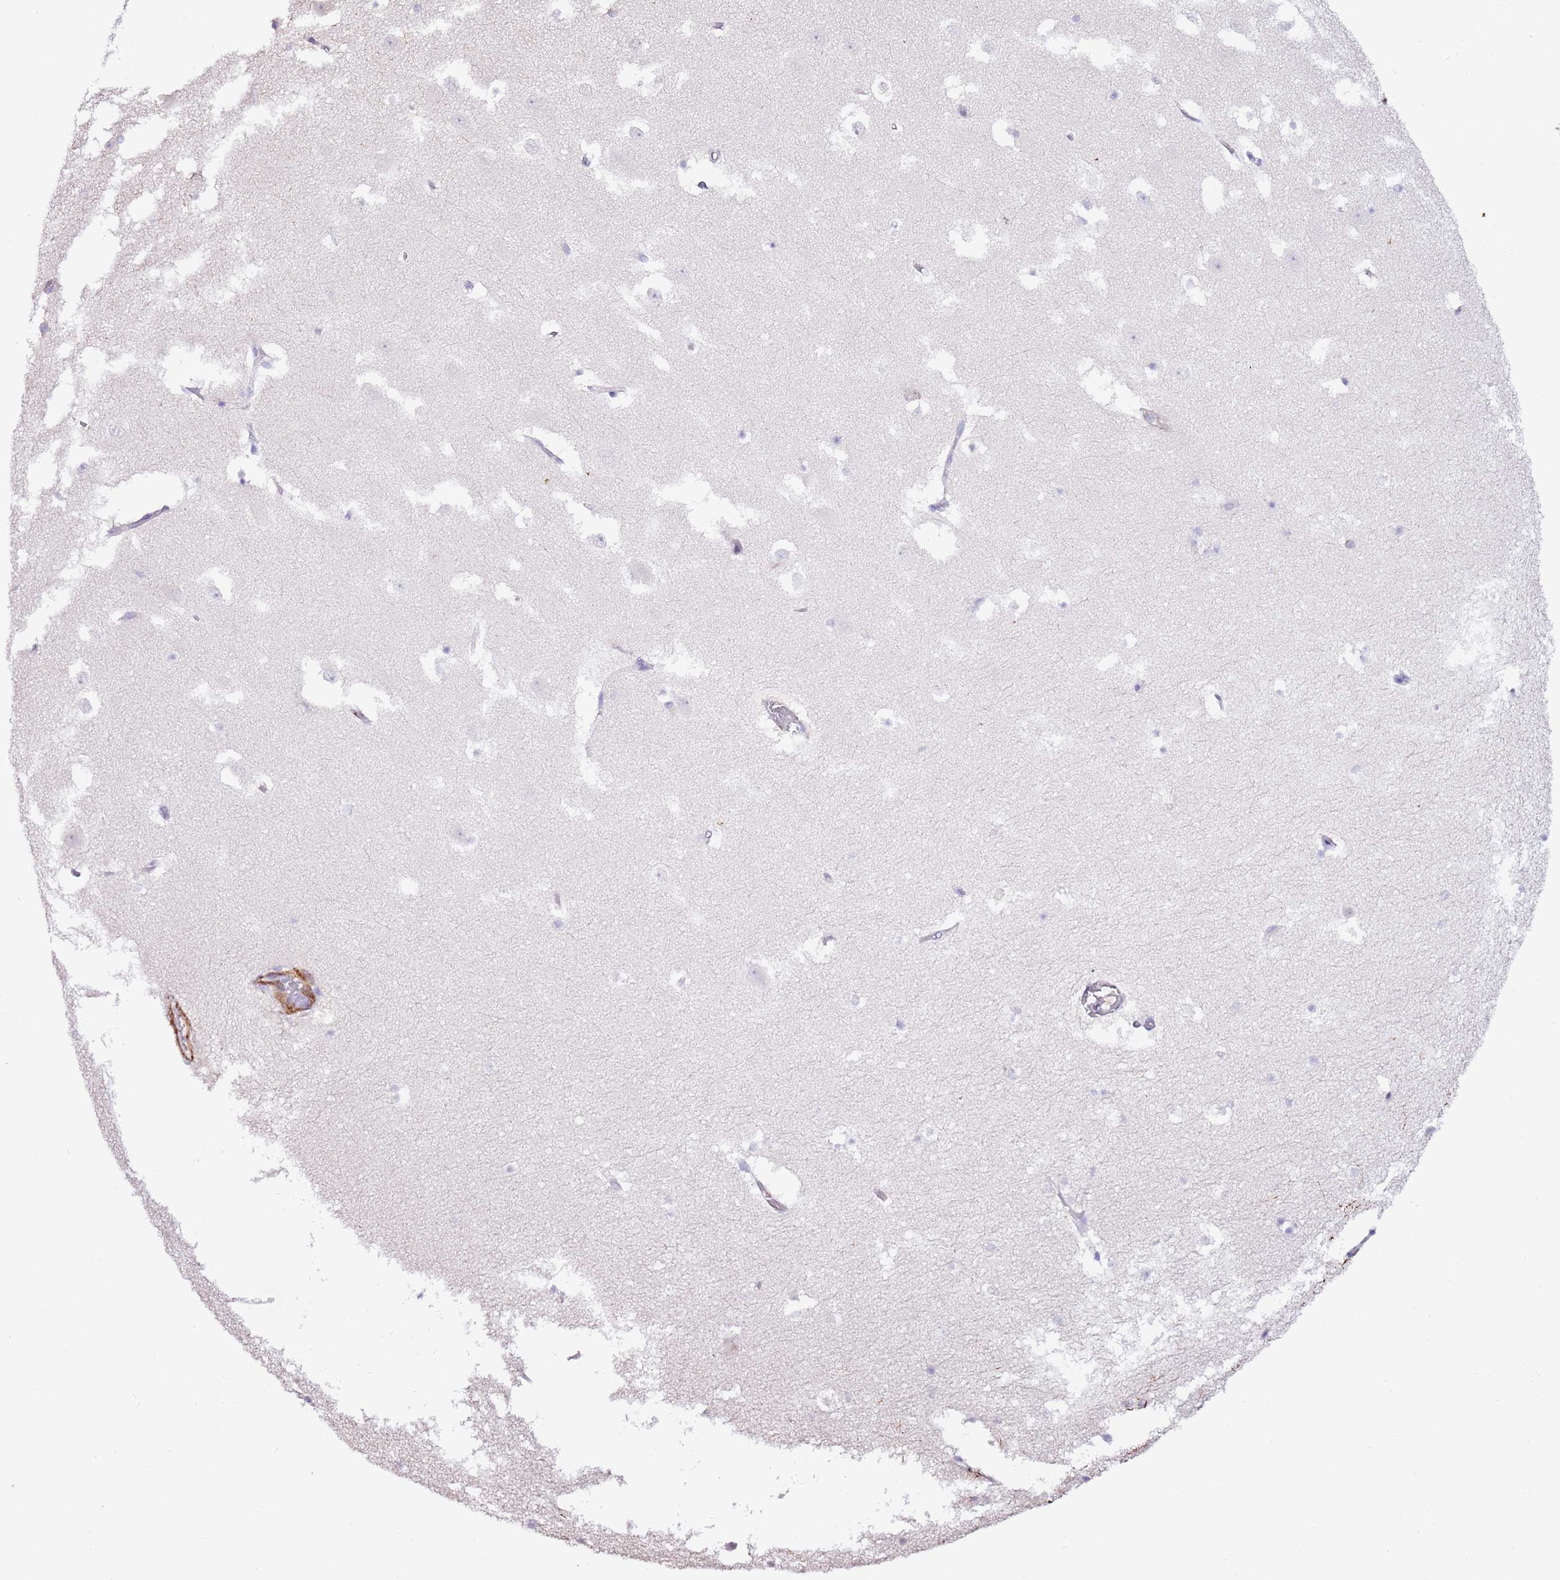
{"staining": {"intensity": "moderate", "quantity": "<25%", "location": "cytoplasmic/membranous"}, "tissue": "hippocampus", "cell_type": "Glial cells", "image_type": "normal", "snomed": [{"axis": "morphology", "description": "Normal tissue, NOS"}, {"axis": "topography", "description": "Hippocampus"}], "caption": "Hippocampus stained with immunohistochemistry shows moderate cytoplasmic/membranous positivity in approximately <25% of glial cells. Using DAB (3,3'-diaminobenzidine) (brown) and hematoxylin (blue) stains, captured at high magnification using brightfield microscopy.", "gene": "ART5", "patient": {"sex": "female", "age": 52}}